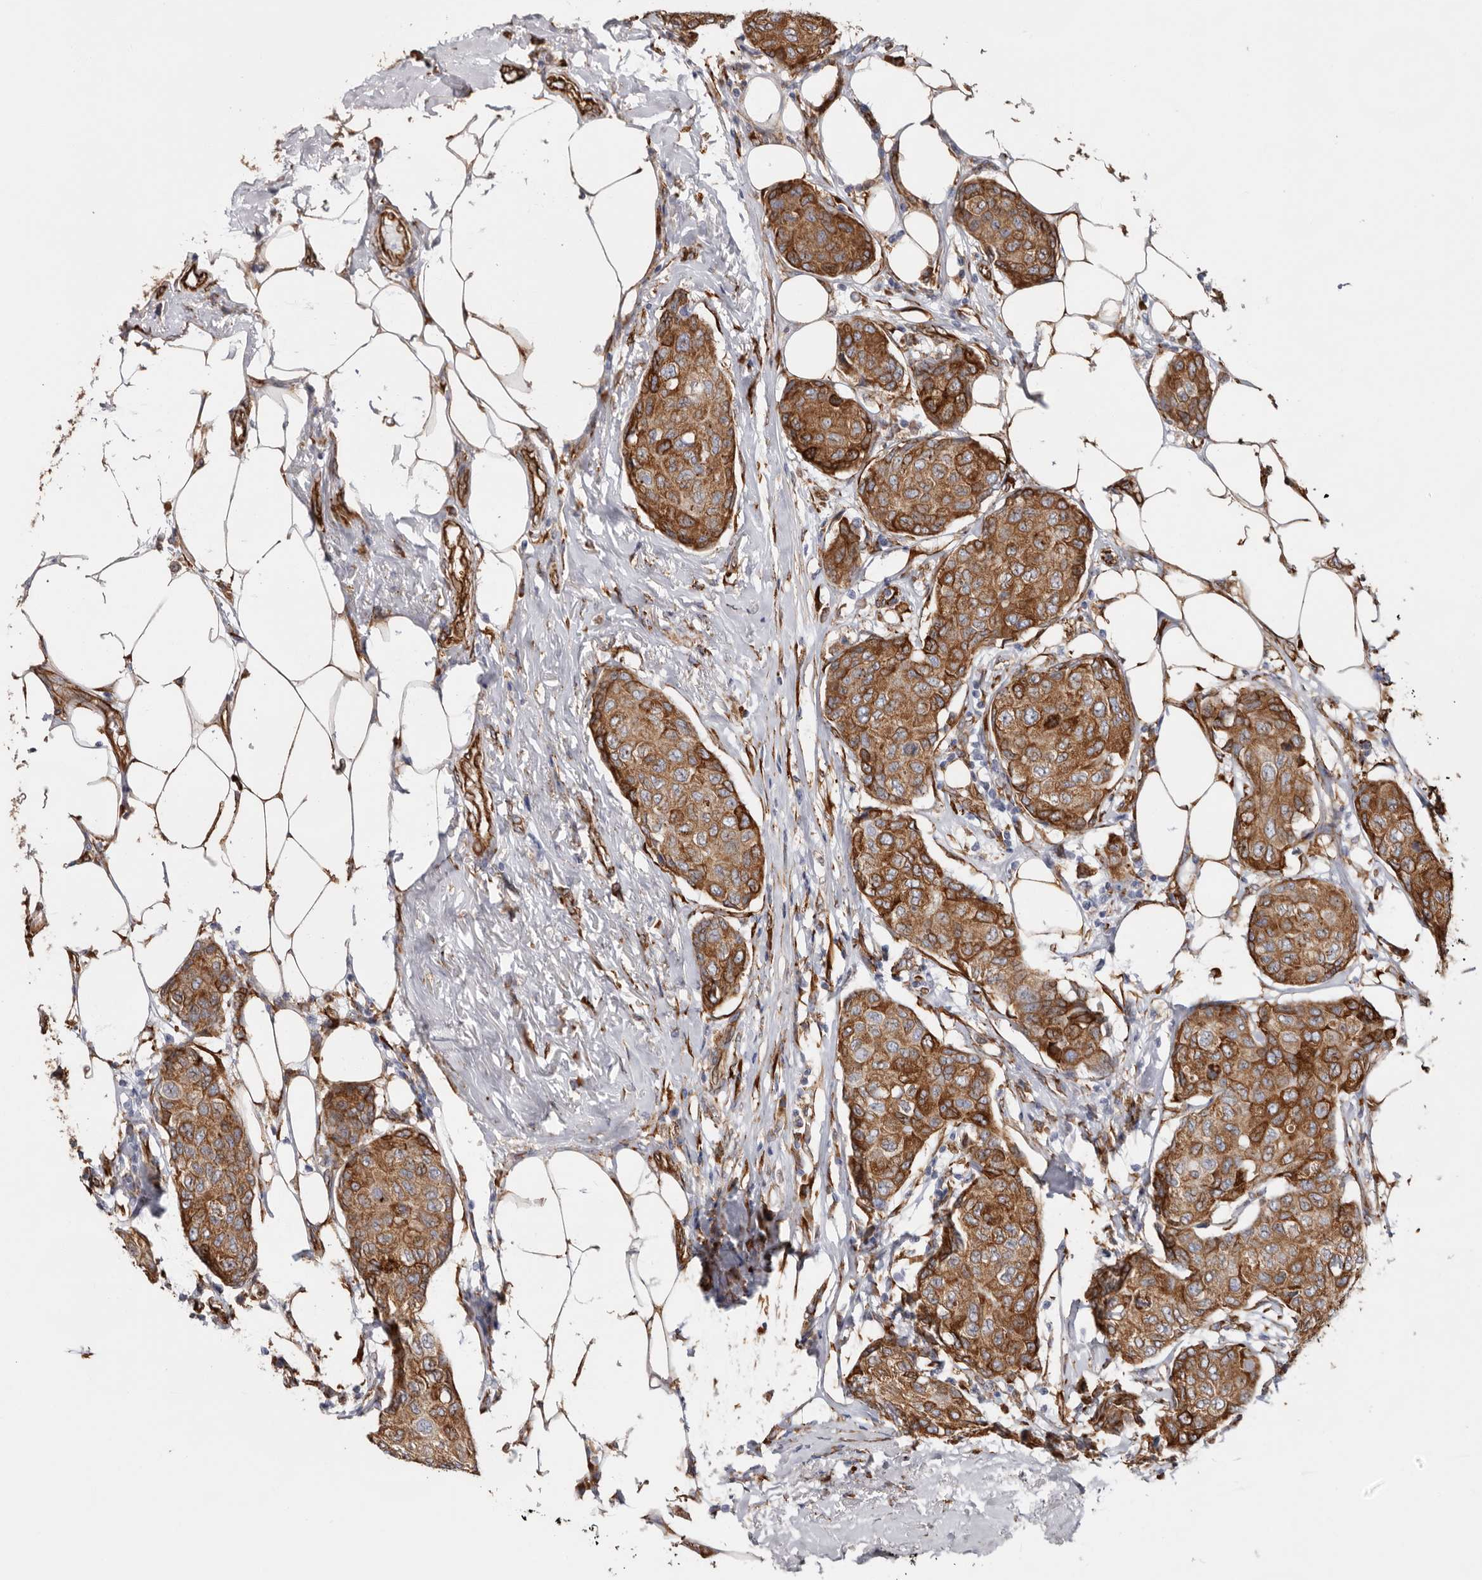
{"staining": {"intensity": "moderate", "quantity": ">75%", "location": "cytoplasmic/membranous"}, "tissue": "breast cancer", "cell_type": "Tumor cells", "image_type": "cancer", "snomed": [{"axis": "morphology", "description": "Duct carcinoma"}, {"axis": "topography", "description": "Breast"}], "caption": "The photomicrograph demonstrates staining of breast intraductal carcinoma, revealing moderate cytoplasmic/membranous protein positivity (brown color) within tumor cells.", "gene": "SEMA3E", "patient": {"sex": "female", "age": 80}}